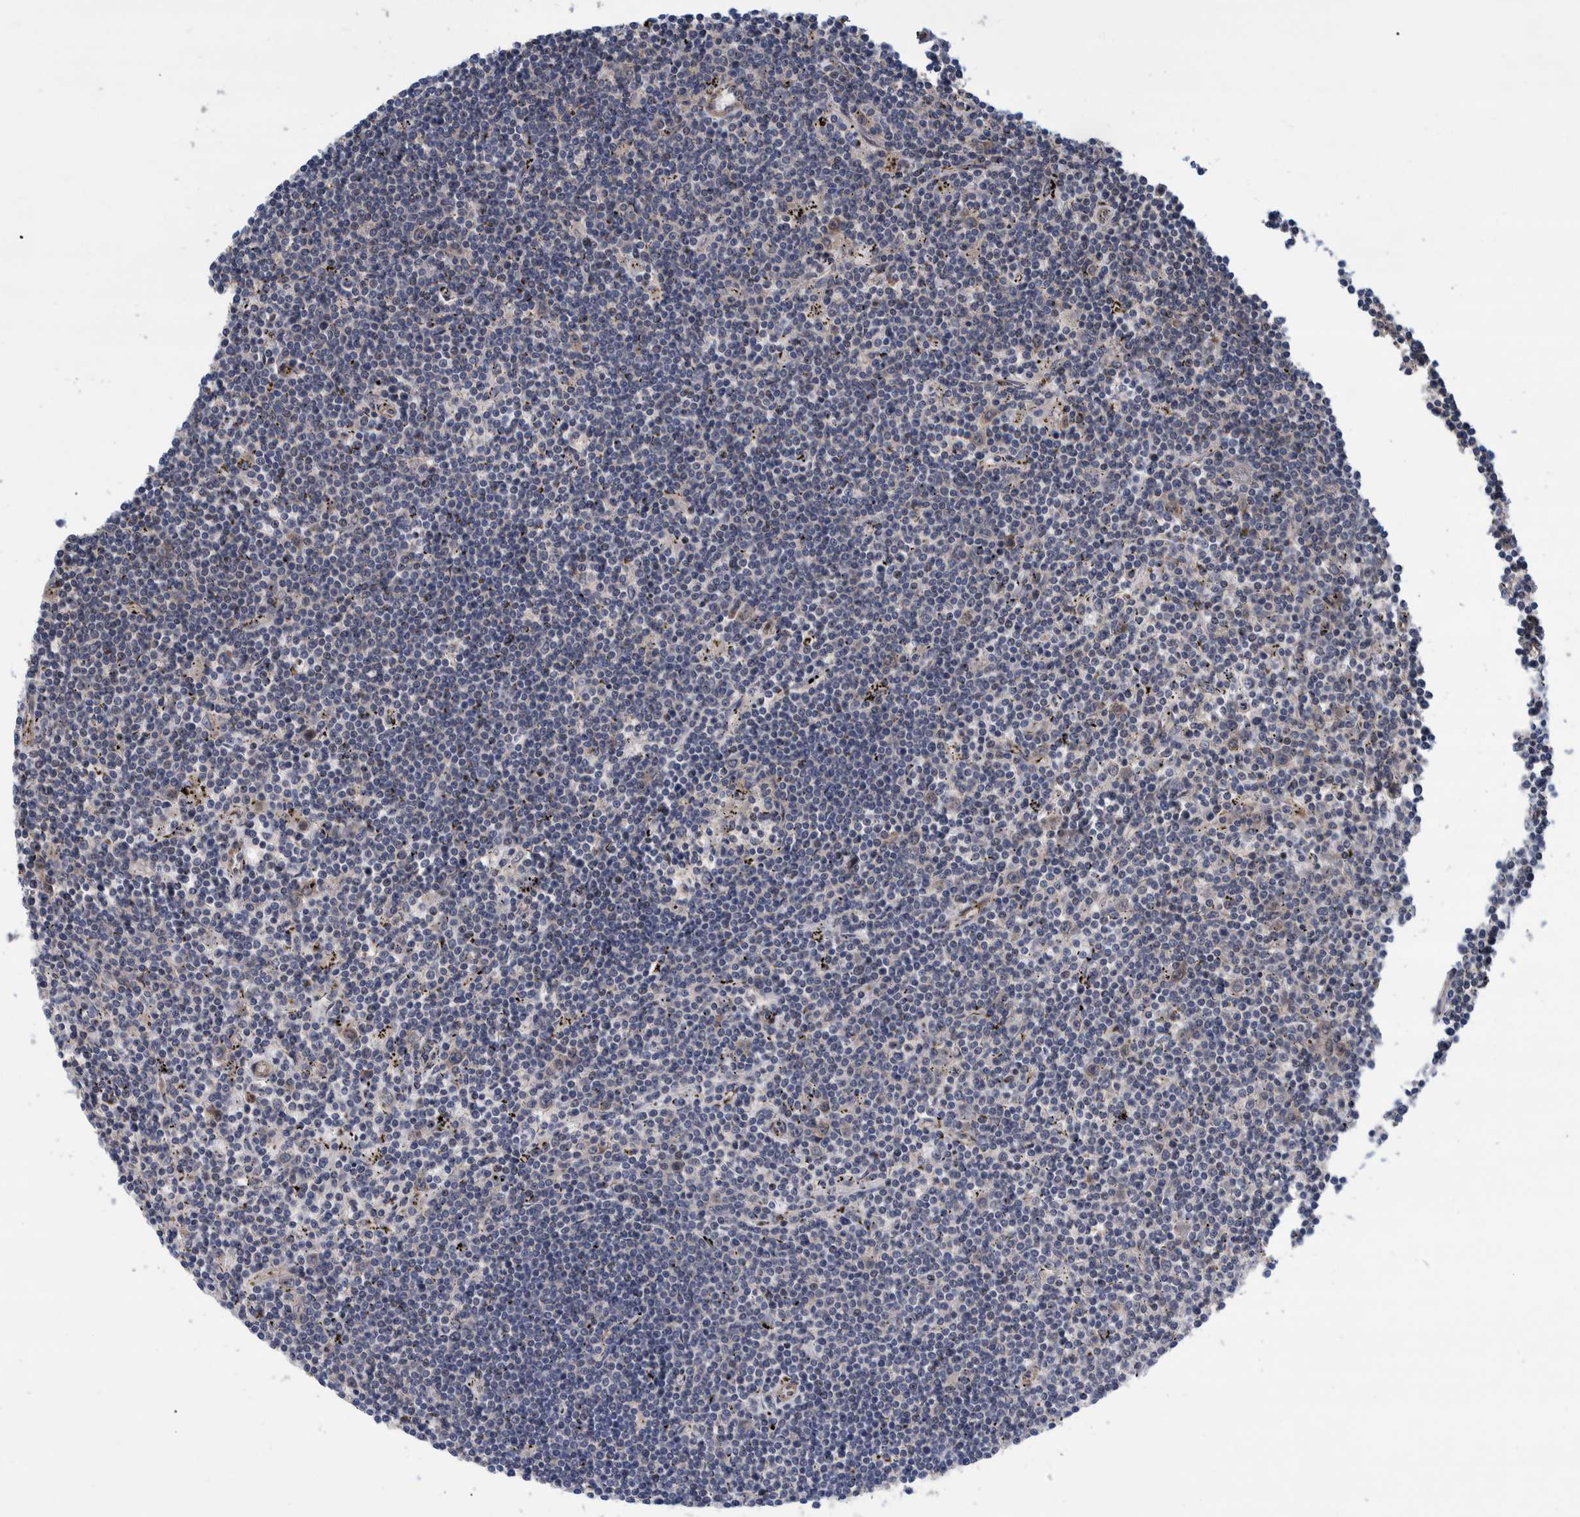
{"staining": {"intensity": "negative", "quantity": "none", "location": "none"}, "tissue": "lymphoma", "cell_type": "Tumor cells", "image_type": "cancer", "snomed": [{"axis": "morphology", "description": "Malignant lymphoma, non-Hodgkin's type, Low grade"}, {"axis": "topography", "description": "Spleen"}], "caption": "There is no significant positivity in tumor cells of low-grade malignant lymphoma, non-Hodgkin's type. (DAB (3,3'-diaminobenzidine) IHC, high magnification).", "gene": "GRPEL2", "patient": {"sex": "male", "age": 76}}